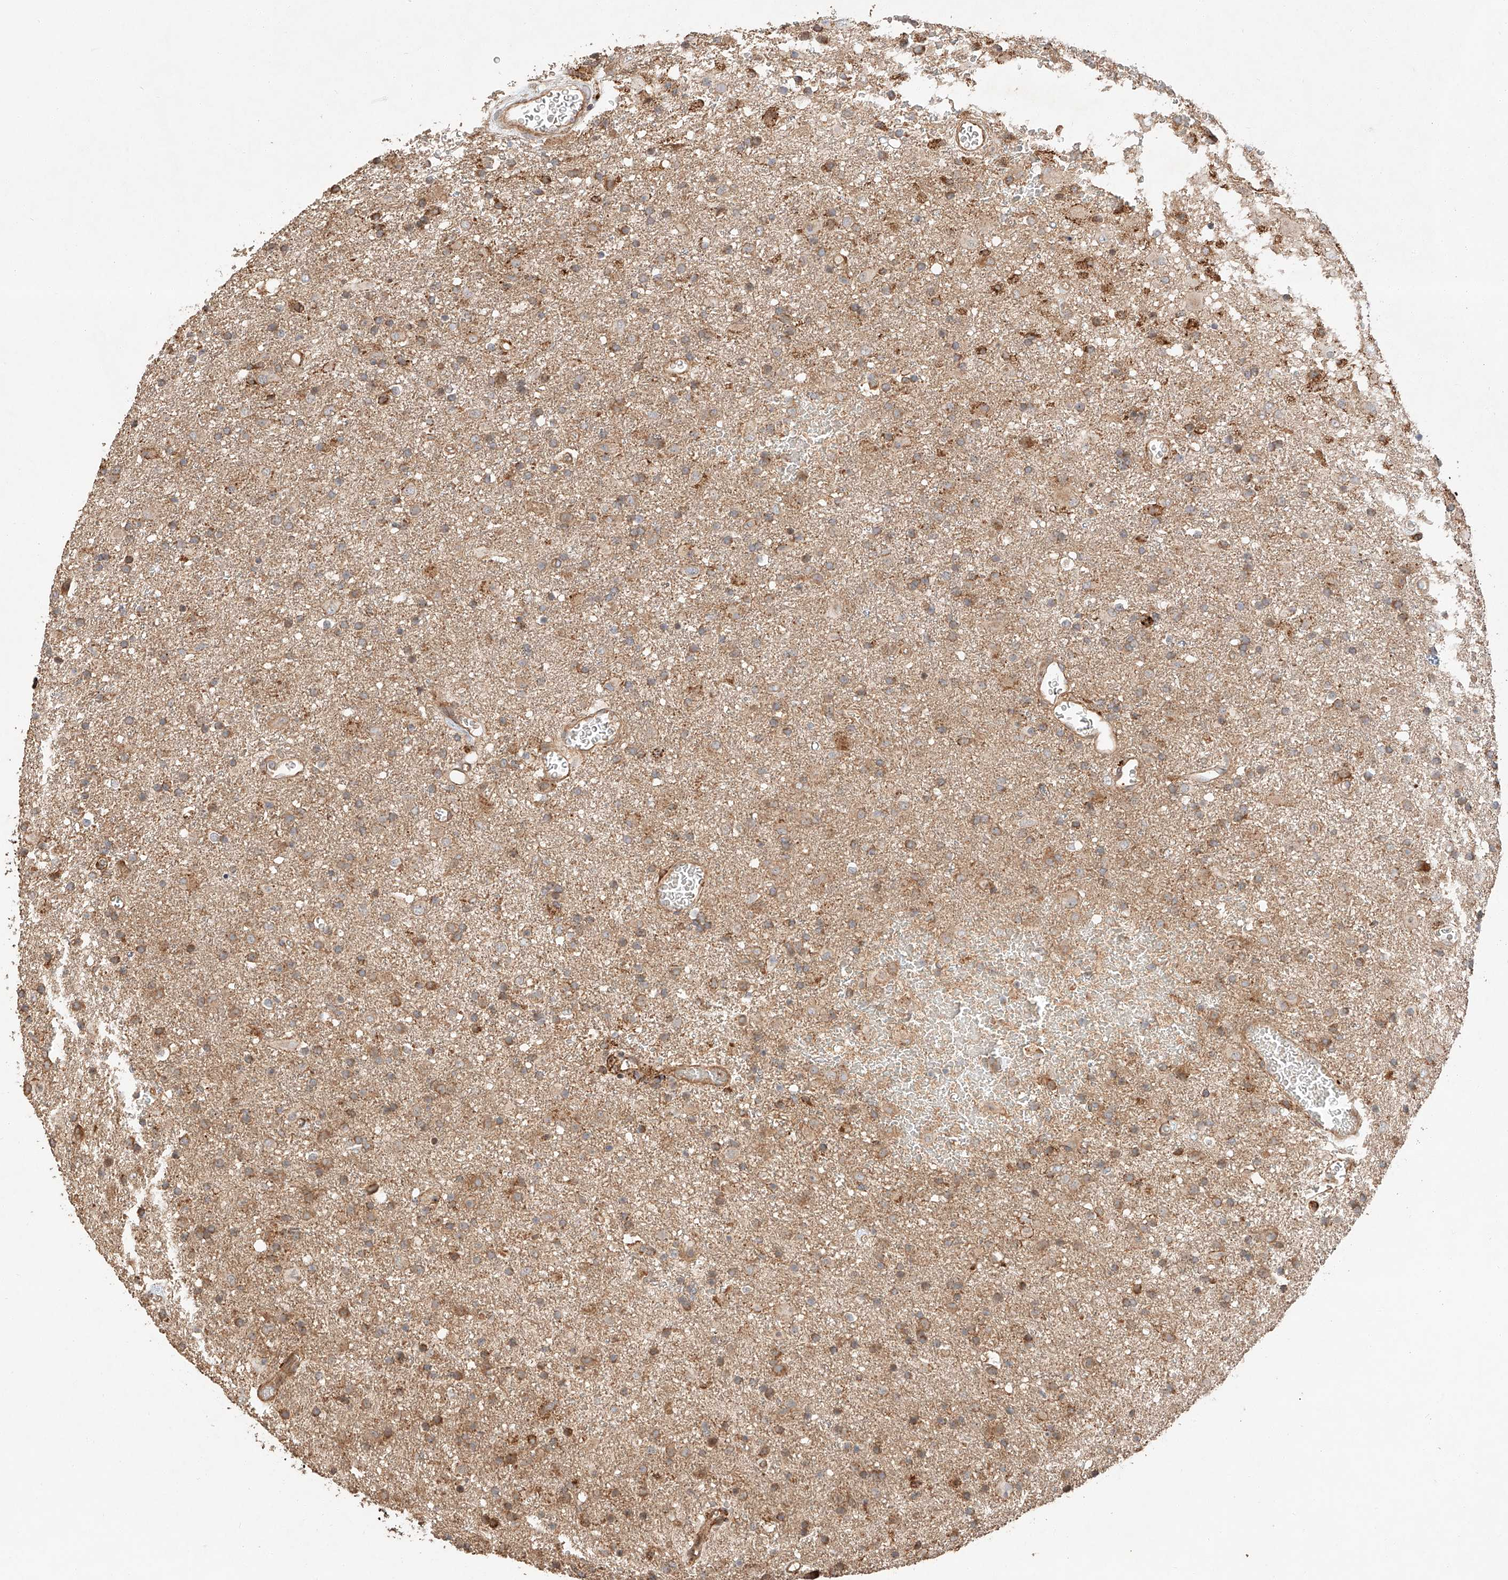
{"staining": {"intensity": "moderate", "quantity": "25%-75%", "location": "cytoplasmic/membranous"}, "tissue": "glioma", "cell_type": "Tumor cells", "image_type": "cancer", "snomed": [{"axis": "morphology", "description": "Glioma, malignant, Low grade"}, {"axis": "topography", "description": "Brain"}], "caption": "An immunohistochemistry image of neoplastic tissue is shown. Protein staining in brown highlights moderate cytoplasmic/membranous positivity in malignant glioma (low-grade) within tumor cells.", "gene": "ZNF84", "patient": {"sex": "male", "age": 65}}